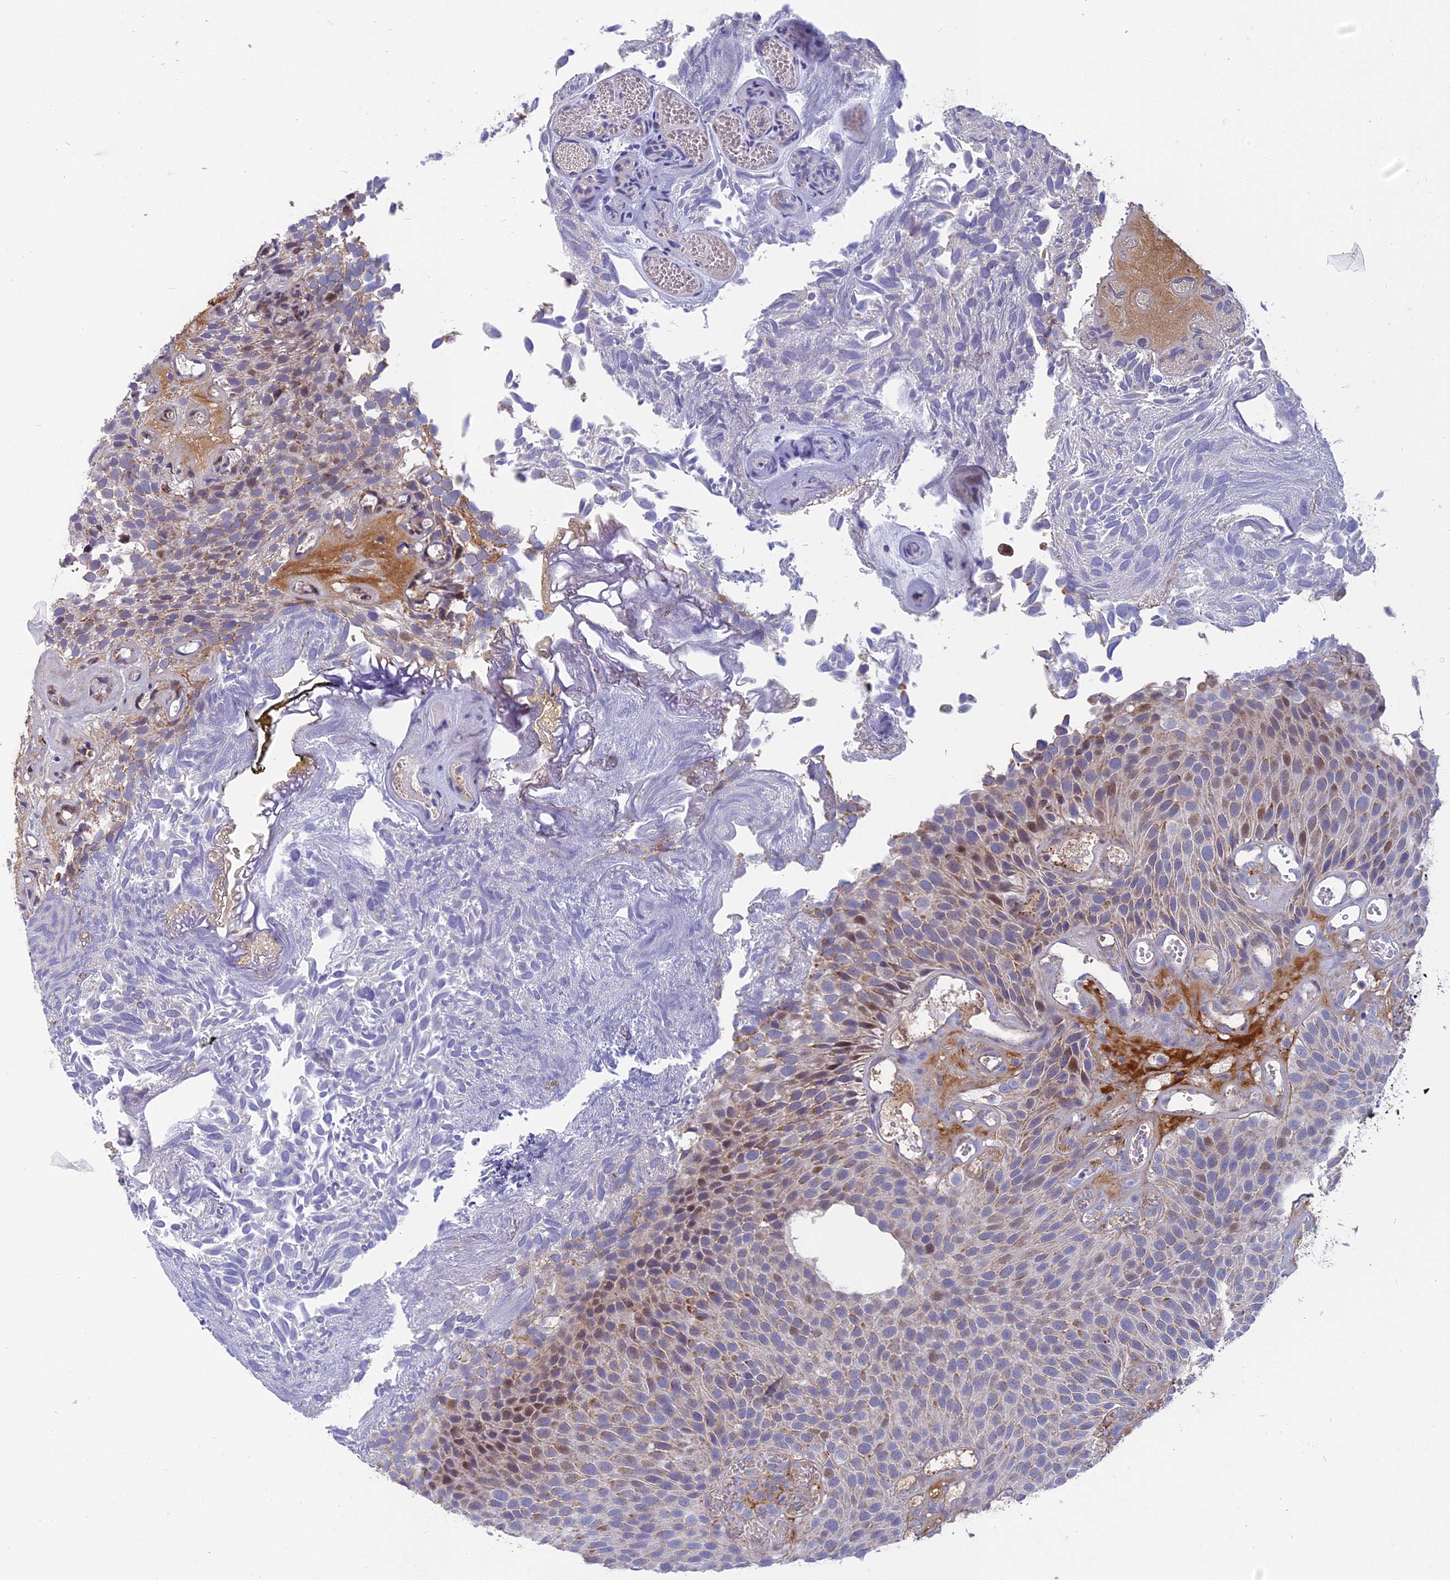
{"staining": {"intensity": "moderate", "quantity": "<25%", "location": "cytoplasmic/membranous,nuclear"}, "tissue": "urothelial cancer", "cell_type": "Tumor cells", "image_type": "cancer", "snomed": [{"axis": "morphology", "description": "Urothelial carcinoma, Low grade"}, {"axis": "topography", "description": "Urinary bladder"}], "caption": "The photomicrograph shows a brown stain indicating the presence of a protein in the cytoplasmic/membranous and nuclear of tumor cells in urothelial cancer.", "gene": "DTWD1", "patient": {"sex": "male", "age": 89}}